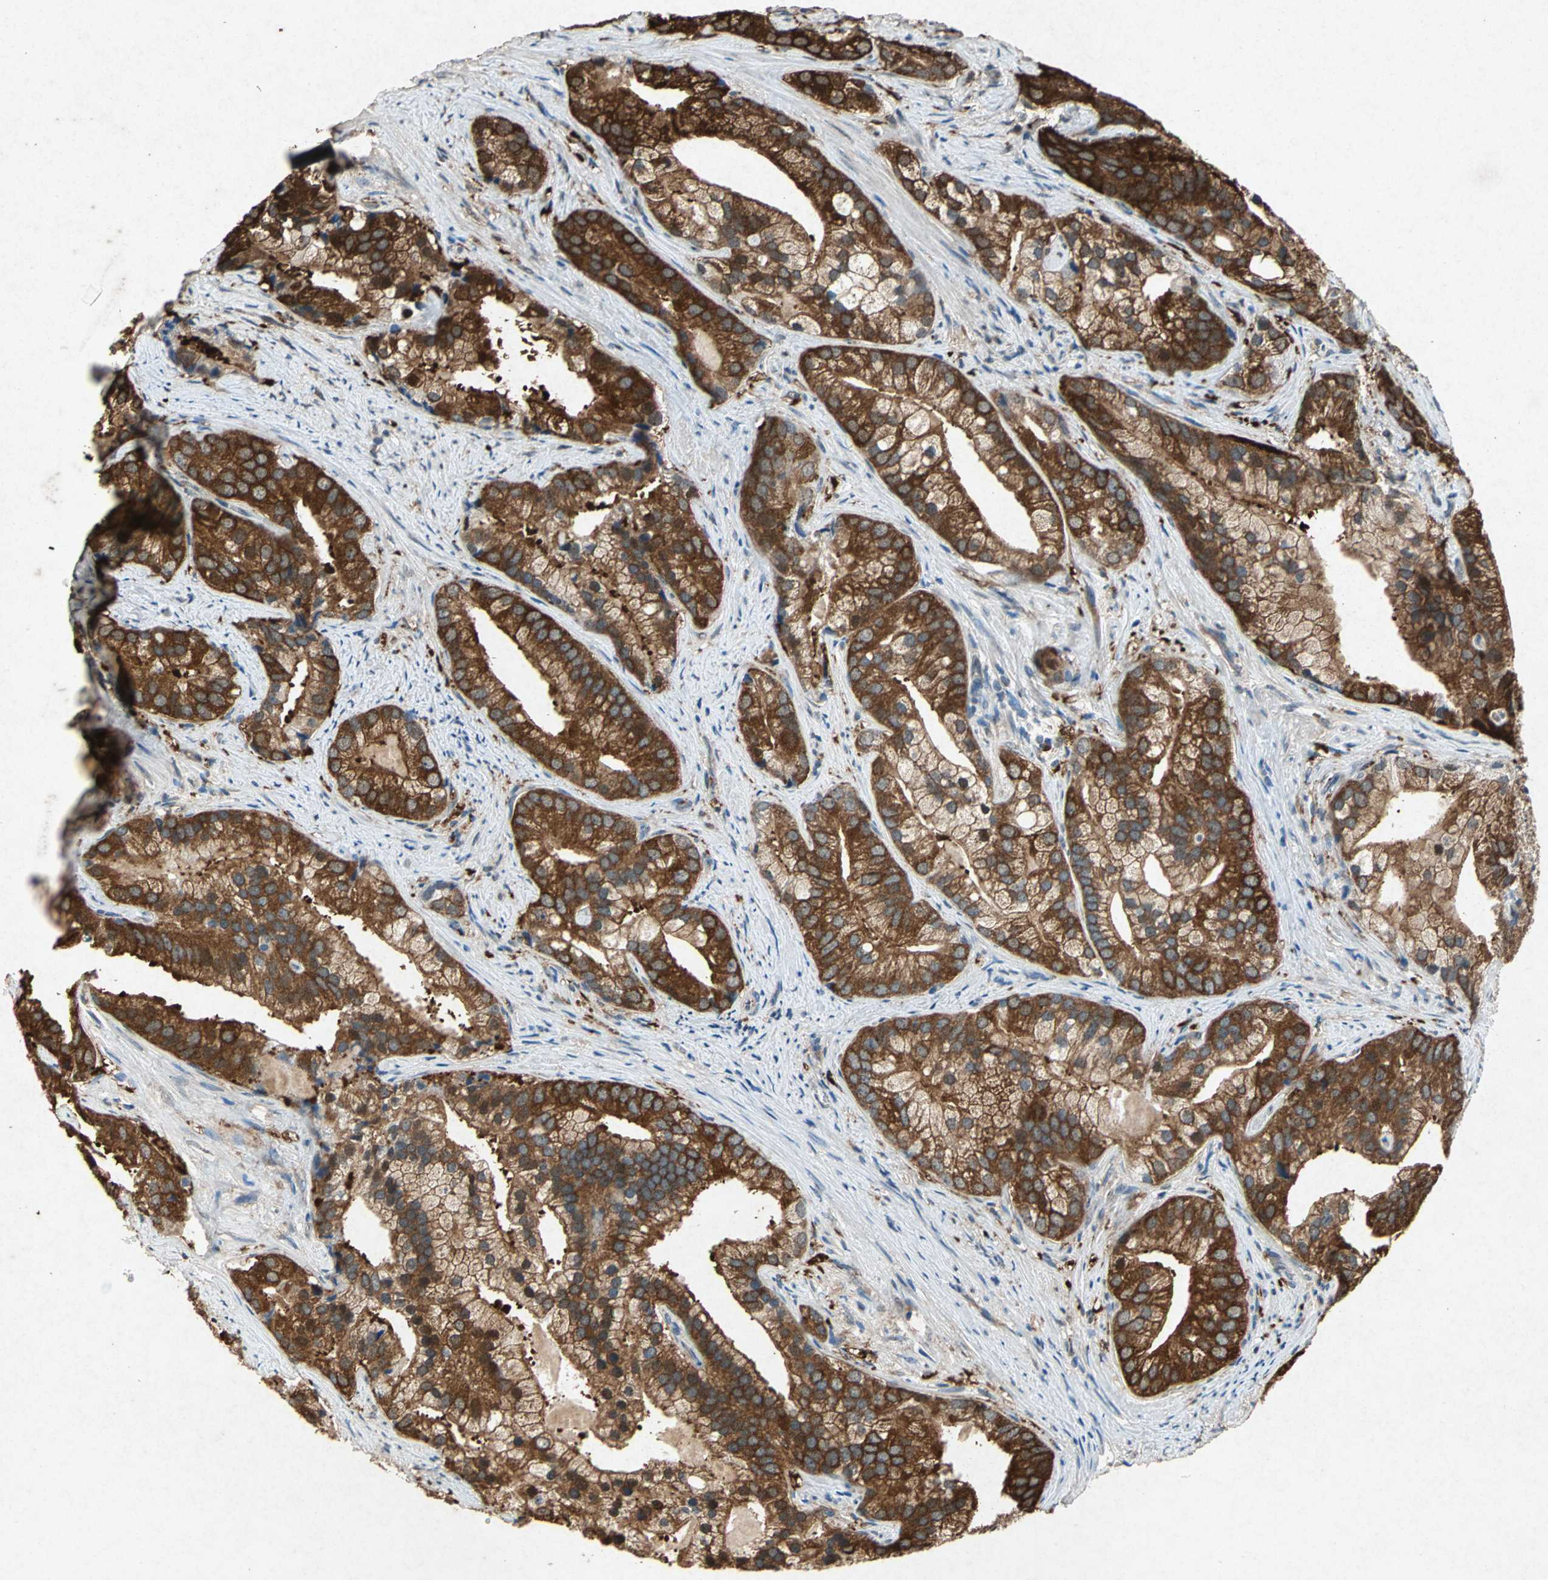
{"staining": {"intensity": "strong", "quantity": ">75%", "location": "cytoplasmic/membranous"}, "tissue": "prostate cancer", "cell_type": "Tumor cells", "image_type": "cancer", "snomed": [{"axis": "morphology", "description": "Adenocarcinoma, Low grade"}, {"axis": "topography", "description": "Prostate"}], "caption": "The micrograph shows staining of low-grade adenocarcinoma (prostate), revealing strong cytoplasmic/membranous protein positivity (brown color) within tumor cells. (DAB IHC with brightfield microscopy, high magnification).", "gene": "HSP90AB1", "patient": {"sex": "male", "age": 71}}